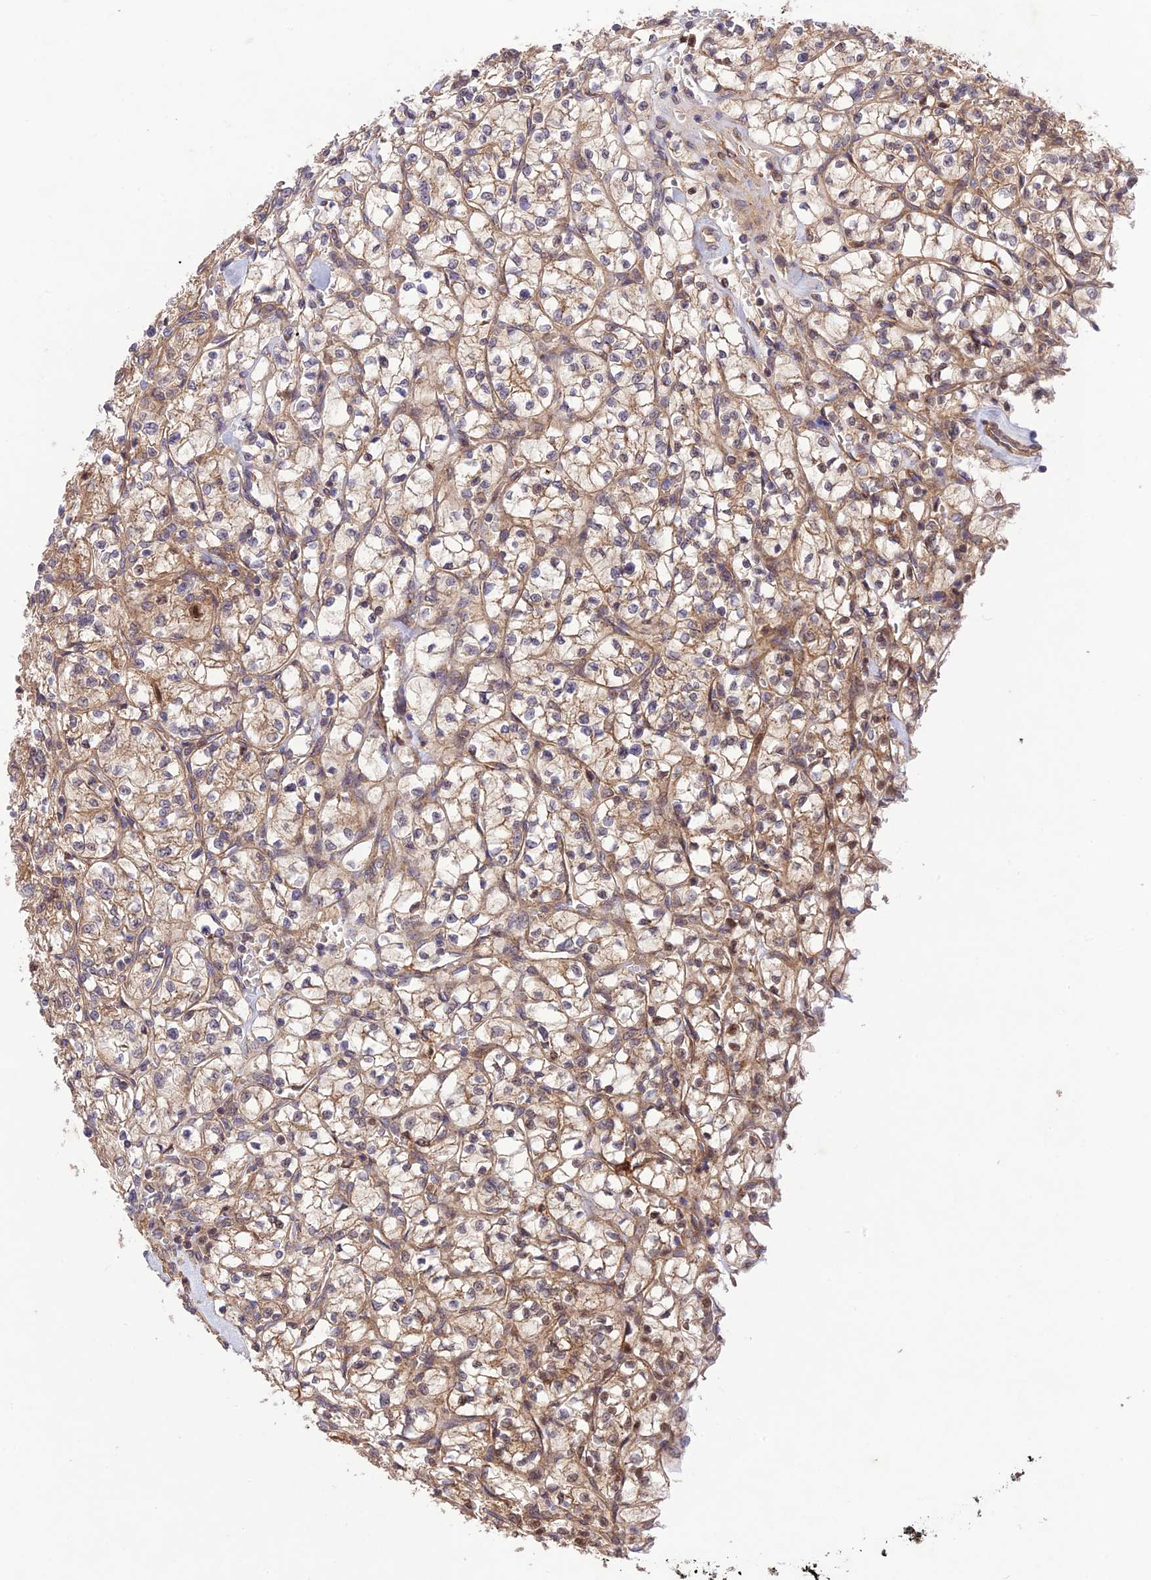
{"staining": {"intensity": "moderate", "quantity": "25%-75%", "location": "cytoplasmic/membranous,nuclear"}, "tissue": "renal cancer", "cell_type": "Tumor cells", "image_type": "cancer", "snomed": [{"axis": "morphology", "description": "Adenocarcinoma, NOS"}, {"axis": "topography", "description": "Kidney"}], "caption": "The photomicrograph demonstrates staining of renal adenocarcinoma, revealing moderate cytoplasmic/membranous and nuclear protein expression (brown color) within tumor cells. (IHC, brightfield microscopy, high magnification).", "gene": "FCHSD1", "patient": {"sex": "female", "age": 64}}